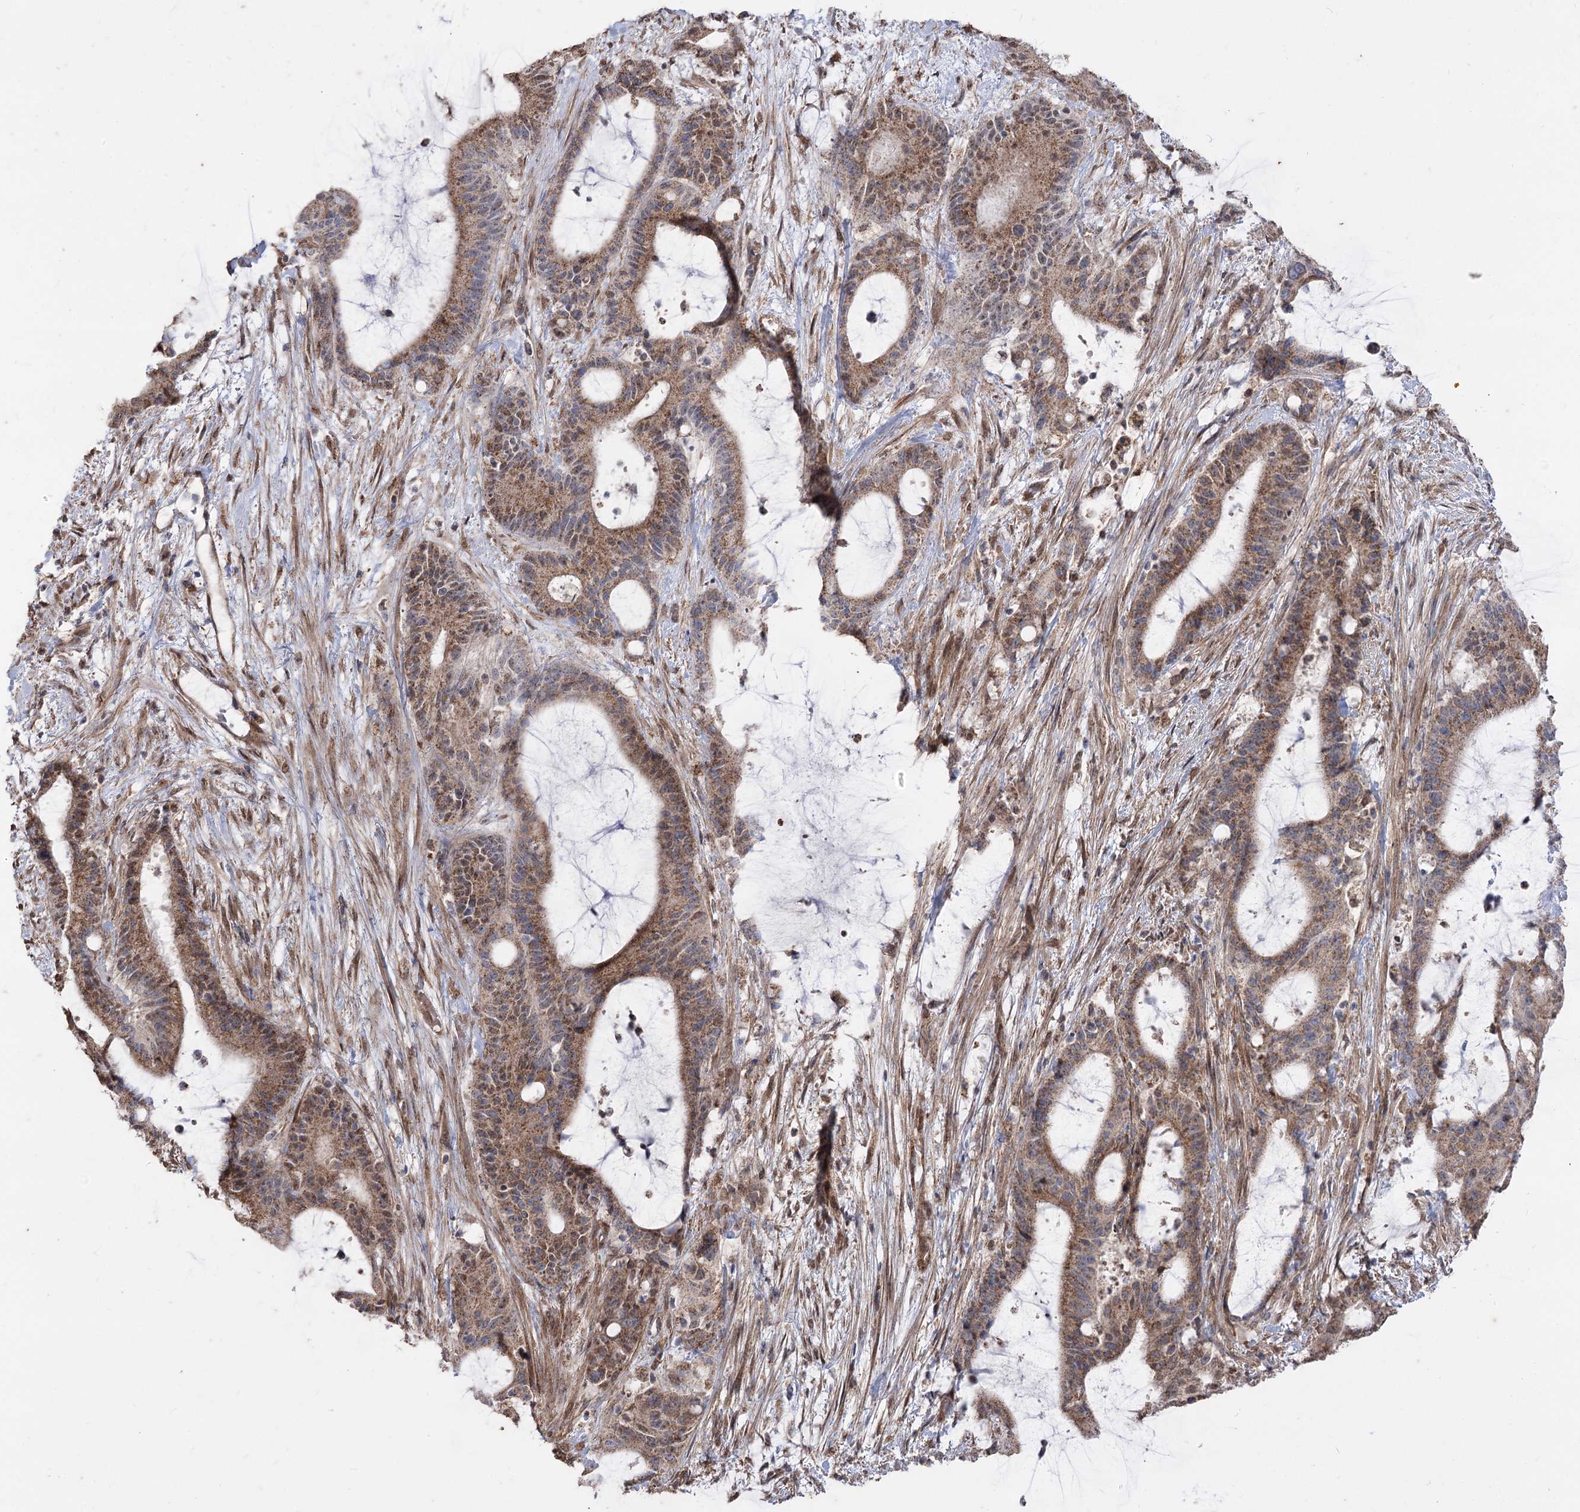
{"staining": {"intensity": "moderate", "quantity": ">75%", "location": "cytoplasmic/membranous"}, "tissue": "liver cancer", "cell_type": "Tumor cells", "image_type": "cancer", "snomed": [{"axis": "morphology", "description": "Normal tissue, NOS"}, {"axis": "morphology", "description": "Cholangiocarcinoma"}, {"axis": "topography", "description": "Liver"}, {"axis": "topography", "description": "Peripheral nerve tissue"}], "caption": "Brown immunohistochemical staining in liver cholangiocarcinoma displays moderate cytoplasmic/membranous staining in approximately >75% of tumor cells. (DAB = brown stain, brightfield microscopy at high magnification).", "gene": "ZSCAN23", "patient": {"sex": "female", "age": 73}}